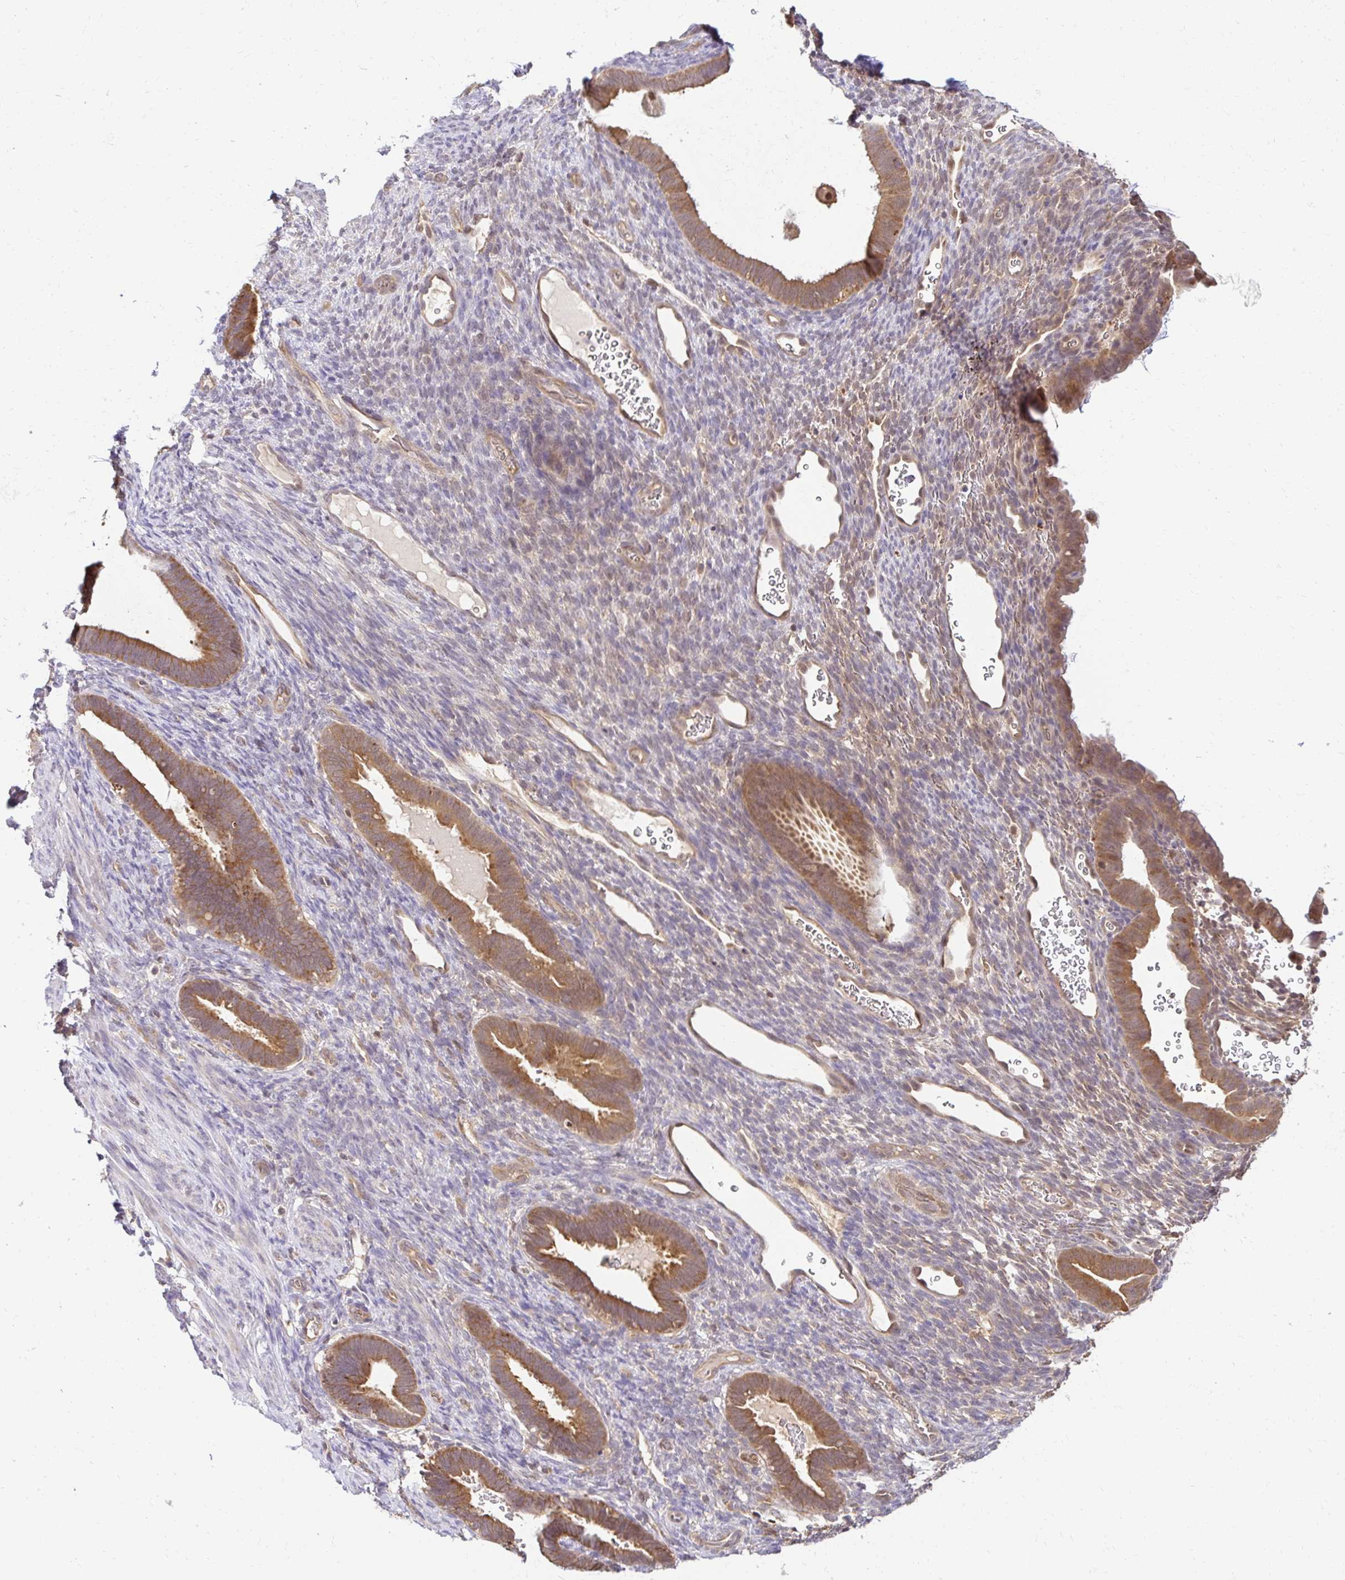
{"staining": {"intensity": "moderate", "quantity": "<25%", "location": "cytoplasmic/membranous,nuclear"}, "tissue": "endometrium", "cell_type": "Cells in endometrial stroma", "image_type": "normal", "snomed": [{"axis": "morphology", "description": "Normal tissue, NOS"}, {"axis": "topography", "description": "Endometrium"}], "caption": "Protein analysis of normal endometrium displays moderate cytoplasmic/membranous,nuclear positivity in approximately <25% of cells in endometrial stroma.", "gene": "PSMA4", "patient": {"sex": "female", "age": 34}}